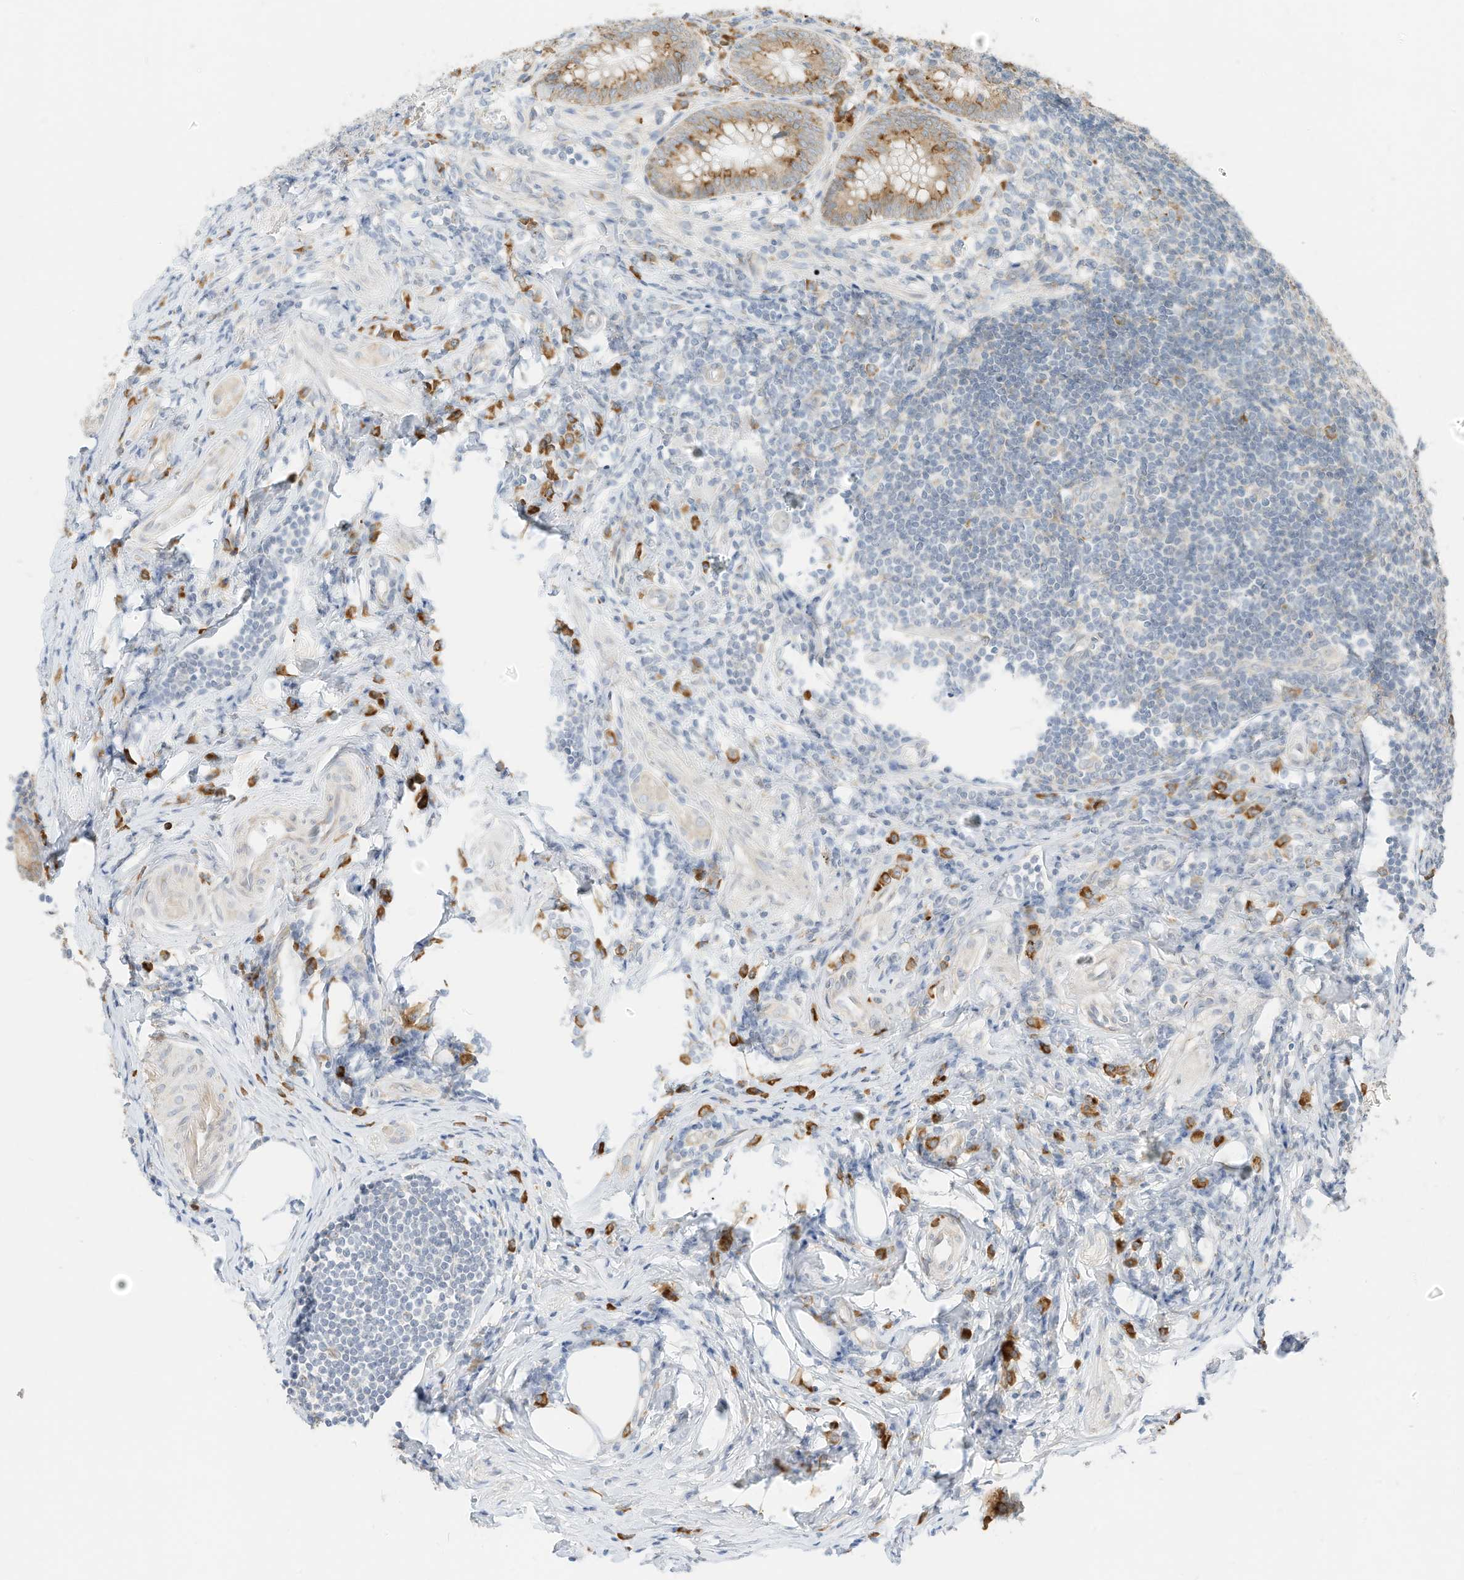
{"staining": {"intensity": "weak", "quantity": ">75%", "location": "cytoplasmic/membranous"}, "tissue": "appendix", "cell_type": "Glandular cells", "image_type": "normal", "snomed": [{"axis": "morphology", "description": "Normal tissue, NOS"}, {"axis": "topography", "description": "Appendix"}], "caption": "Brown immunohistochemical staining in benign human appendix demonstrates weak cytoplasmic/membranous positivity in approximately >75% of glandular cells. Nuclei are stained in blue.", "gene": "STT3A", "patient": {"sex": "female", "age": 54}}